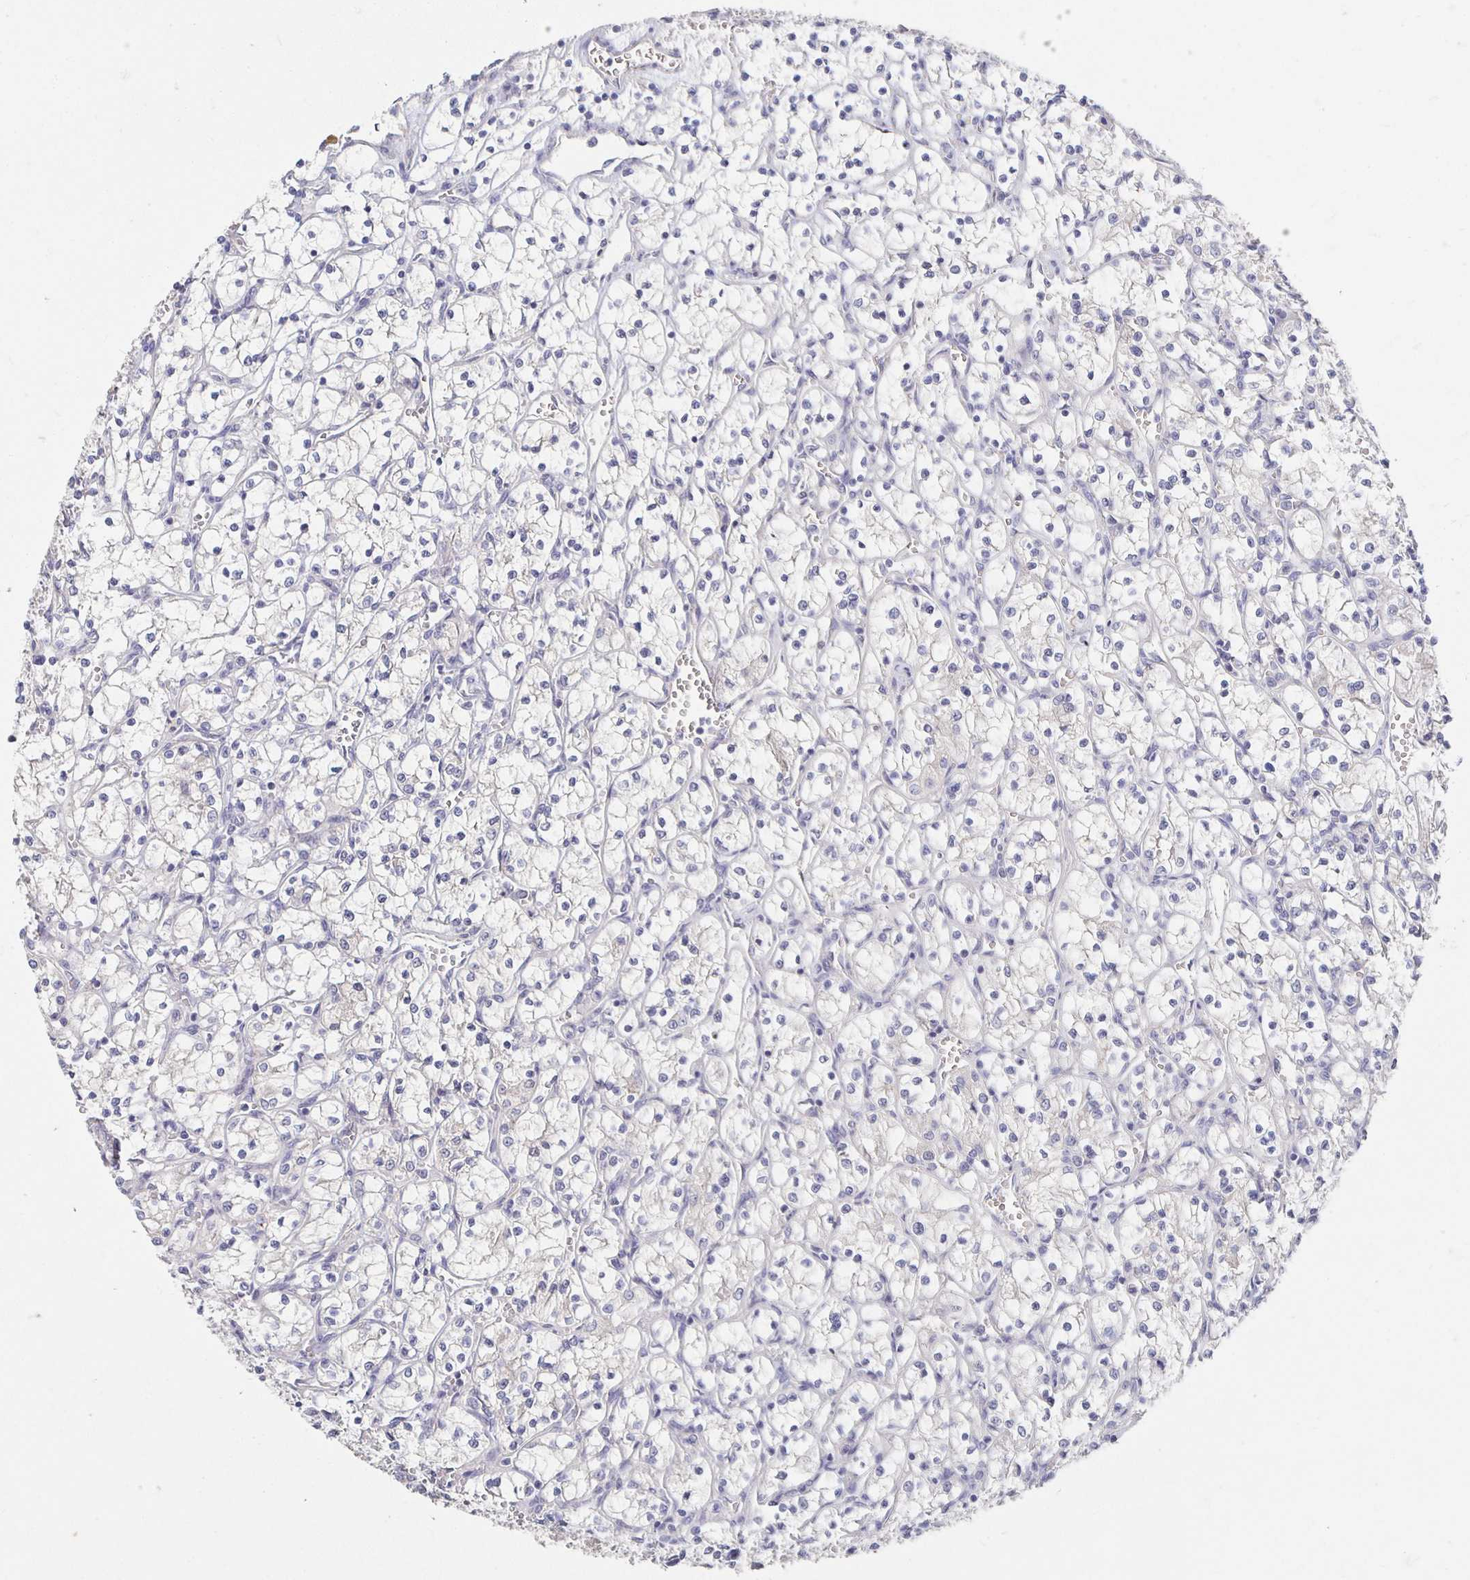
{"staining": {"intensity": "negative", "quantity": "none", "location": "none"}, "tissue": "renal cancer", "cell_type": "Tumor cells", "image_type": "cancer", "snomed": [{"axis": "morphology", "description": "Adenocarcinoma, NOS"}, {"axis": "topography", "description": "Kidney"}], "caption": "IHC of renal cancer (adenocarcinoma) demonstrates no positivity in tumor cells.", "gene": "FKRP", "patient": {"sex": "female", "age": 69}}